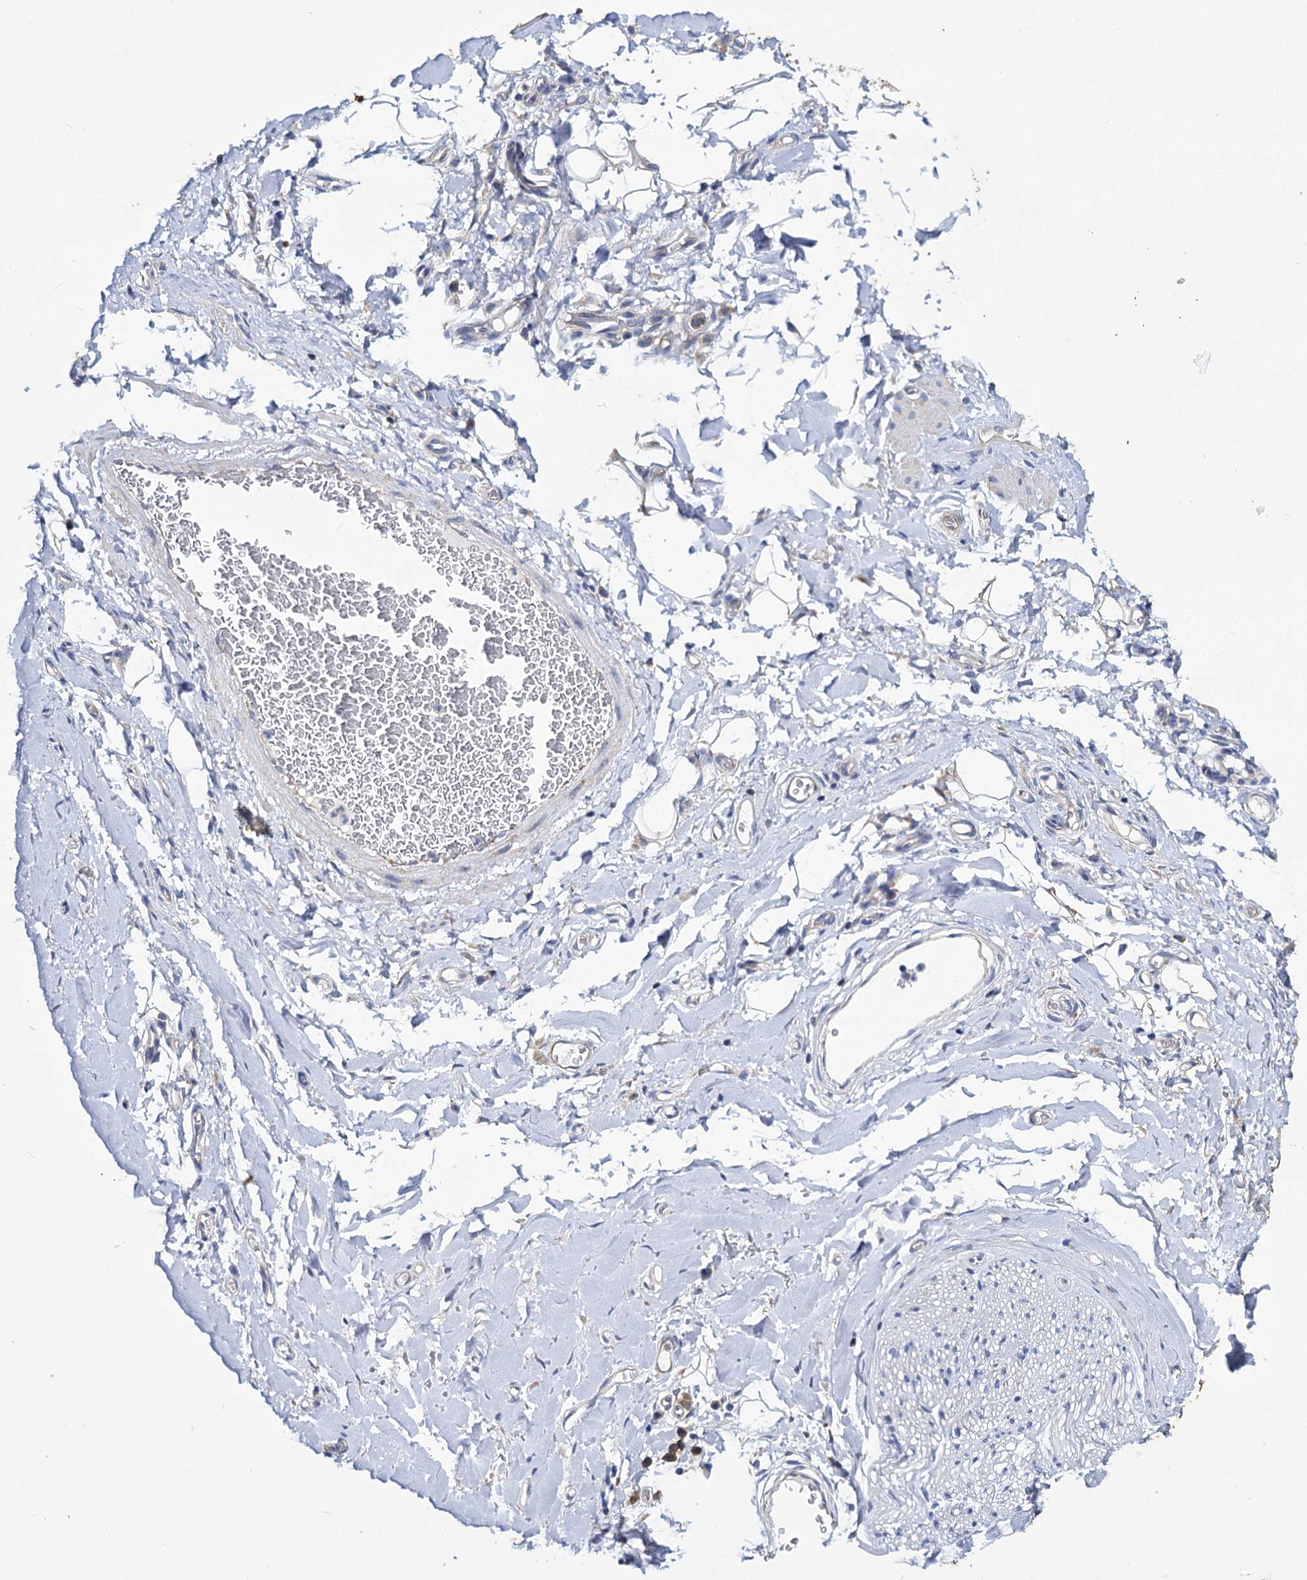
{"staining": {"intensity": "negative", "quantity": "none", "location": "none"}, "tissue": "adipose tissue", "cell_type": "Adipocytes", "image_type": "normal", "snomed": [{"axis": "morphology", "description": "Normal tissue, NOS"}, {"axis": "morphology", "description": "Adenocarcinoma, NOS"}, {"axis": "topography", "description": "Stomach, upper"}, {"axis": "topography", "description": "Peripheral nerve tissue"}], "caption": "Immunohistochemistry image of benign human adipose tissue stained for a protein (brown), which shows no expression in adipocytes. (Stains: DAB immunohistochemistry with hematoxylin counter stain, Microscopy: brightfield microscopy at high magnification).", "gene": "TRIM55", "patient": {"sex": "male", "age": 62}}